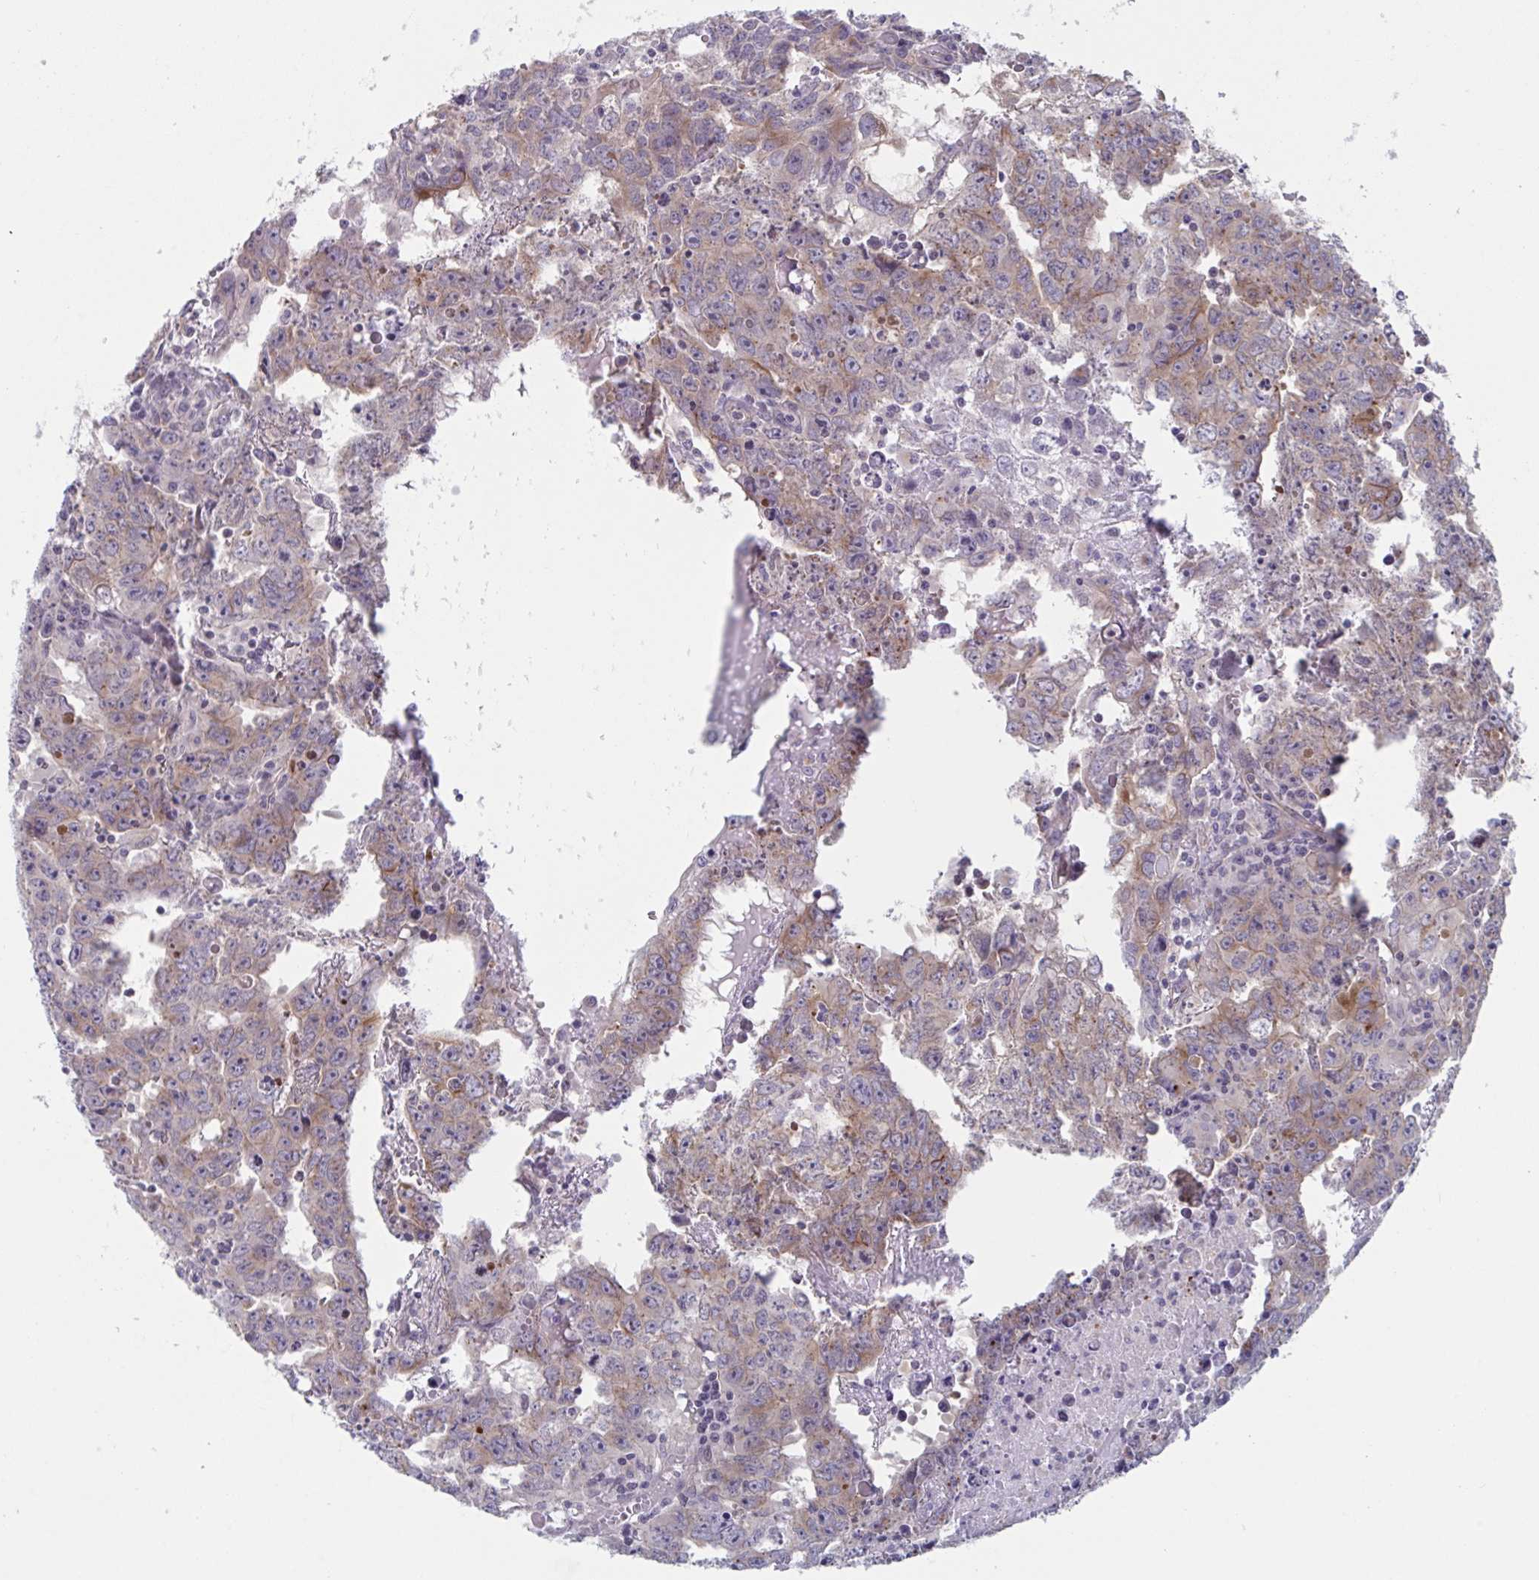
{"staining": {"intensity": "moderate", "quantity": ">75%", "location": "cytoplasmic/membranous"}, "tissue": "testis cancer", "cell_type": "Tumor cells", "image_type": "cancer", "snomed": [{"axis": "morphology", "description": "Carcinoma, Embryonal, NOS"}, {"axis": "topography", "description": "Testis"}], "caption": "IHC of testis cancer (embryonal carcinoma) shows medium levels of moderate cytoplasmic/membranous positivity in about >75% of tumor cells.", "gene": "TNFSF10", "patient": {"sex": "male", "age": 22}}